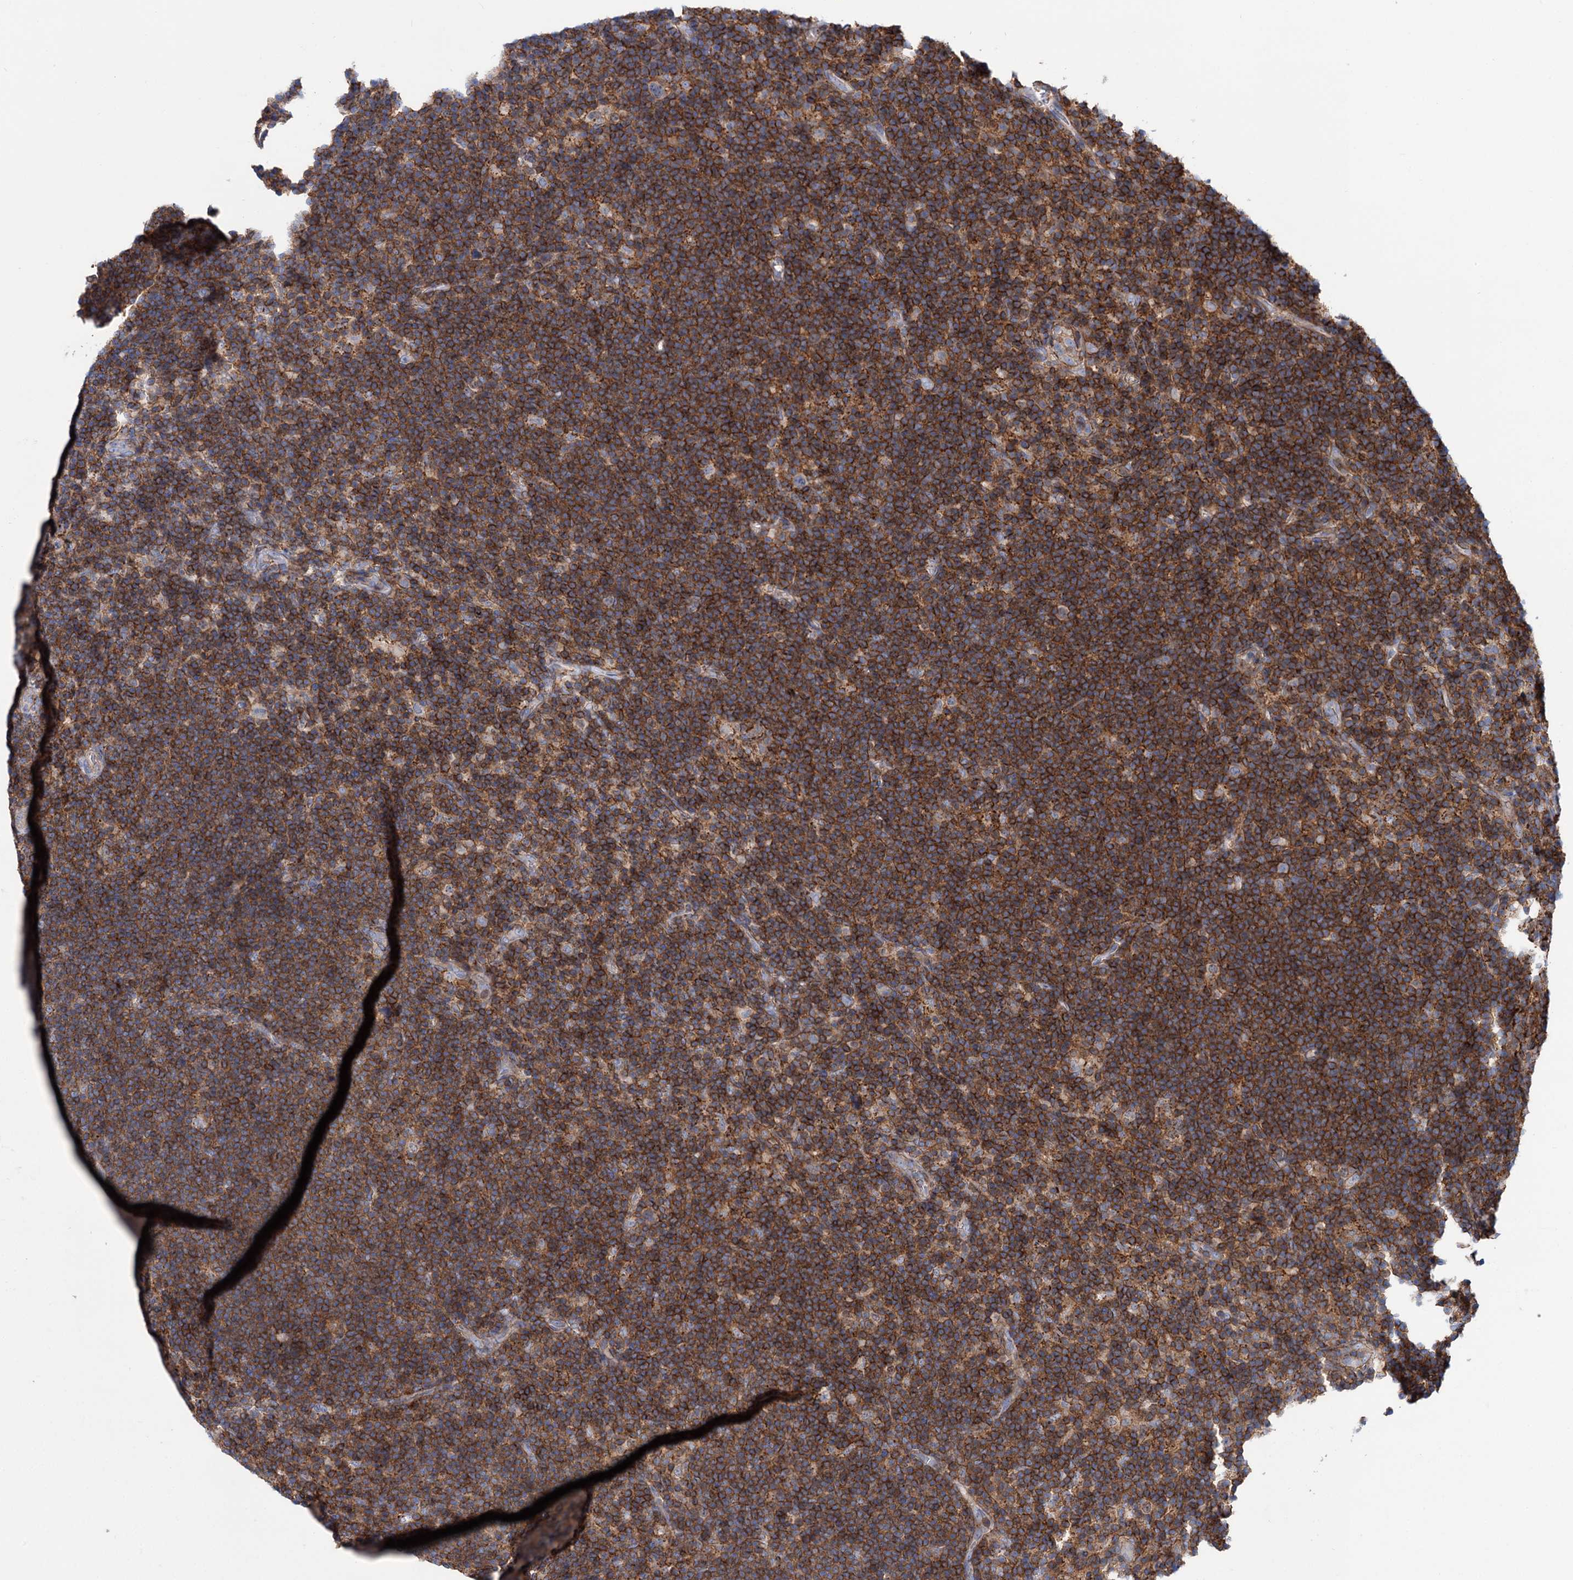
{"staining": {"intensity": "negative", "quantity": "none", "location": "none"}, "tissue": "lymphoma", "cell_type": "Tumor cells", "image_type": "cancer", "snomed": [{"axis": "morphology", "description": "Hodgkin's disease, NOS"}, {"axis": "topography", "description": "Lymph node"}], "caption": "Image shows no protein staining in tumor cells of Hodgkin's disease tissue.", "gene": "DEF6", "patient": {"sex": "female", "age": 57}}